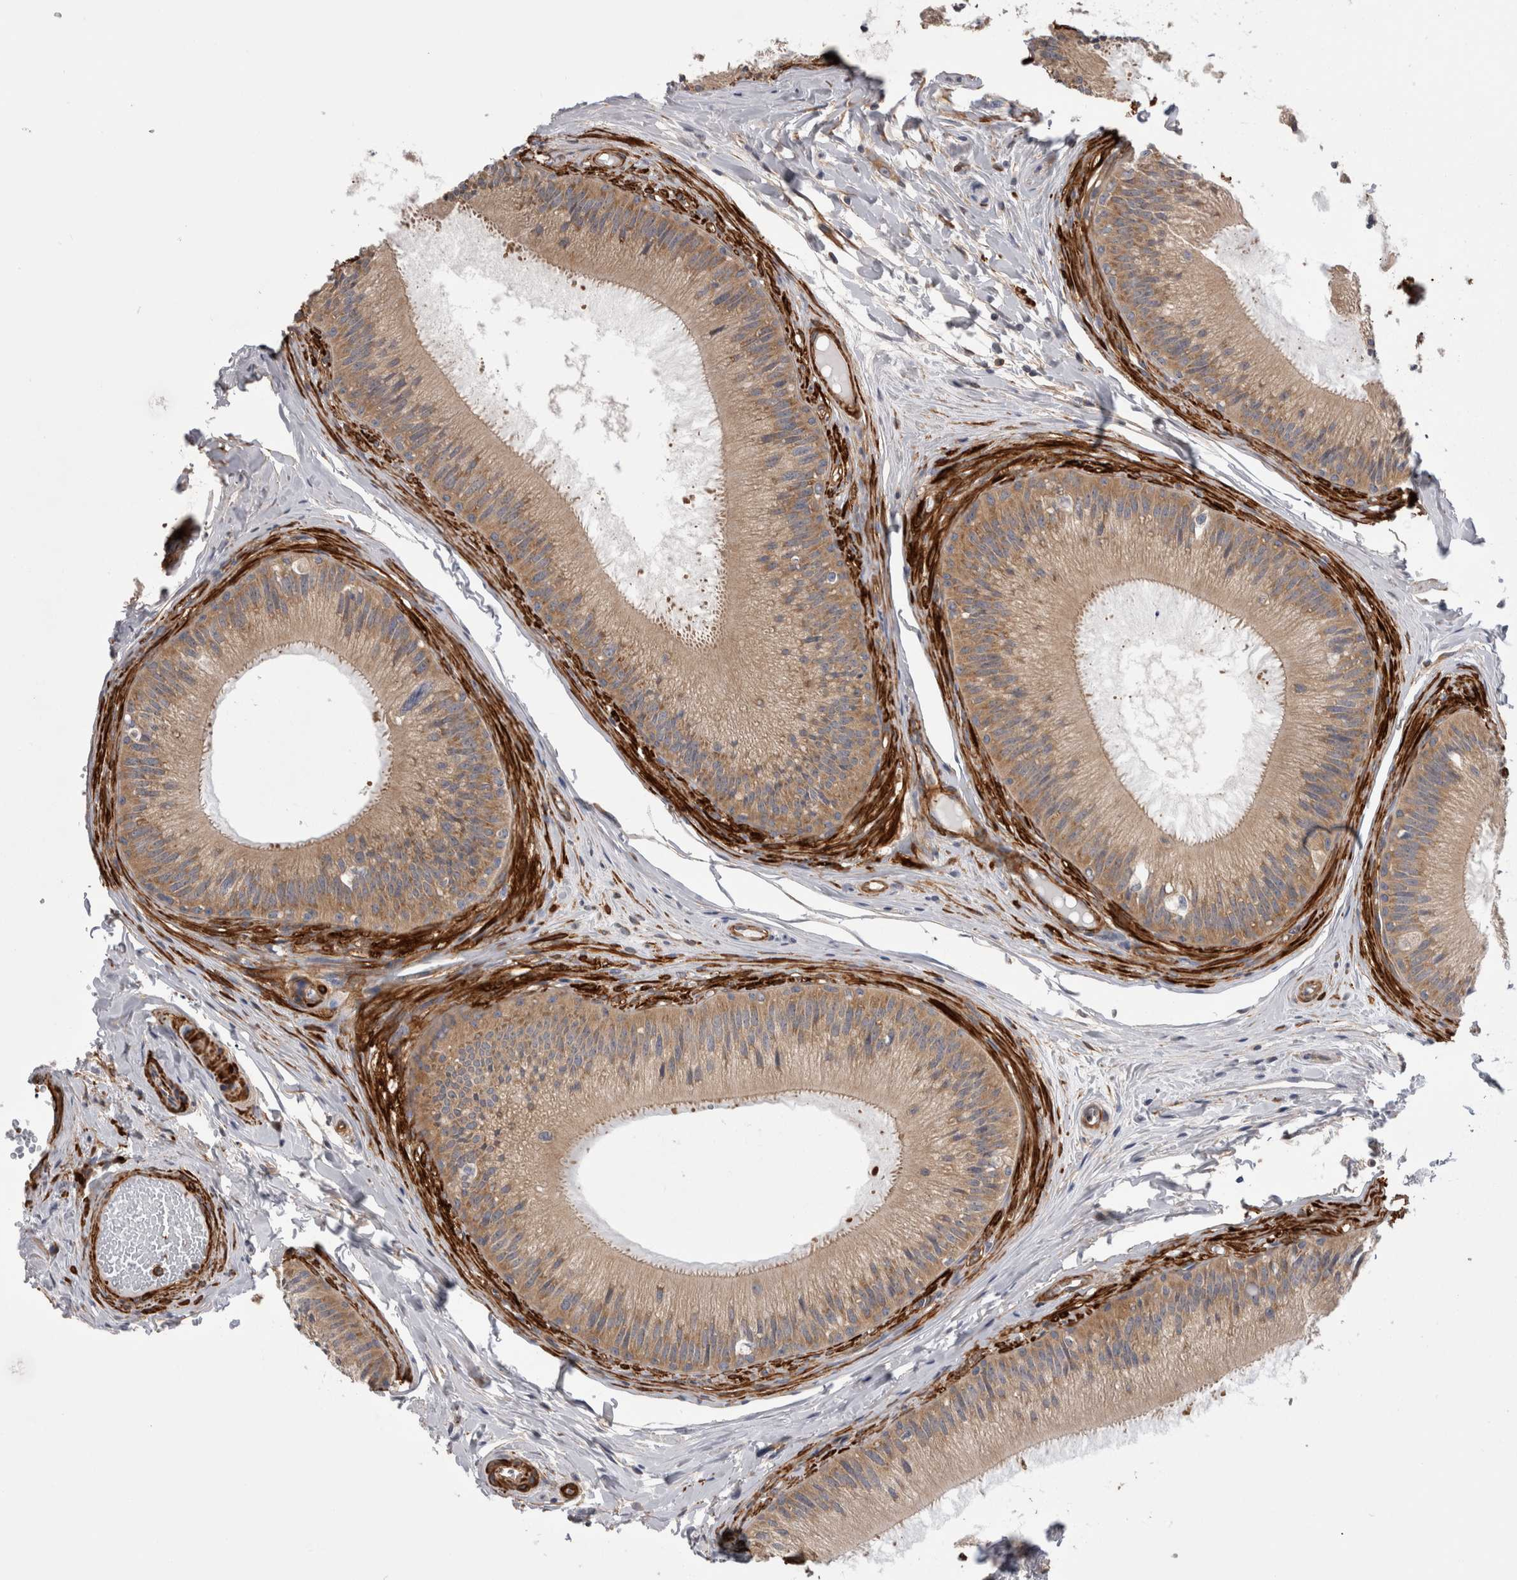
{"staining": {"intensity": "moderate", "quantity": ">75%", "location": "cytoplasmic/membranous"}, "tissue": "epididymis", "cell_type": "Glandular cells", "image_type": "normal", "snomed": [{"axis": "morphology", "description": "Normal tissue, NOS"}, {"axis": "topography", "description": "Epididymis"}], "caption": "This photomicrograph demonstrates immunohistochemistry (IHC) staining of normal epididymis, with medium moderate cytoplasmic/membranous staining in about >75% of glandular cells.", "gene": "EPRS1", "patient": {"sex": "male", "age": 31}}